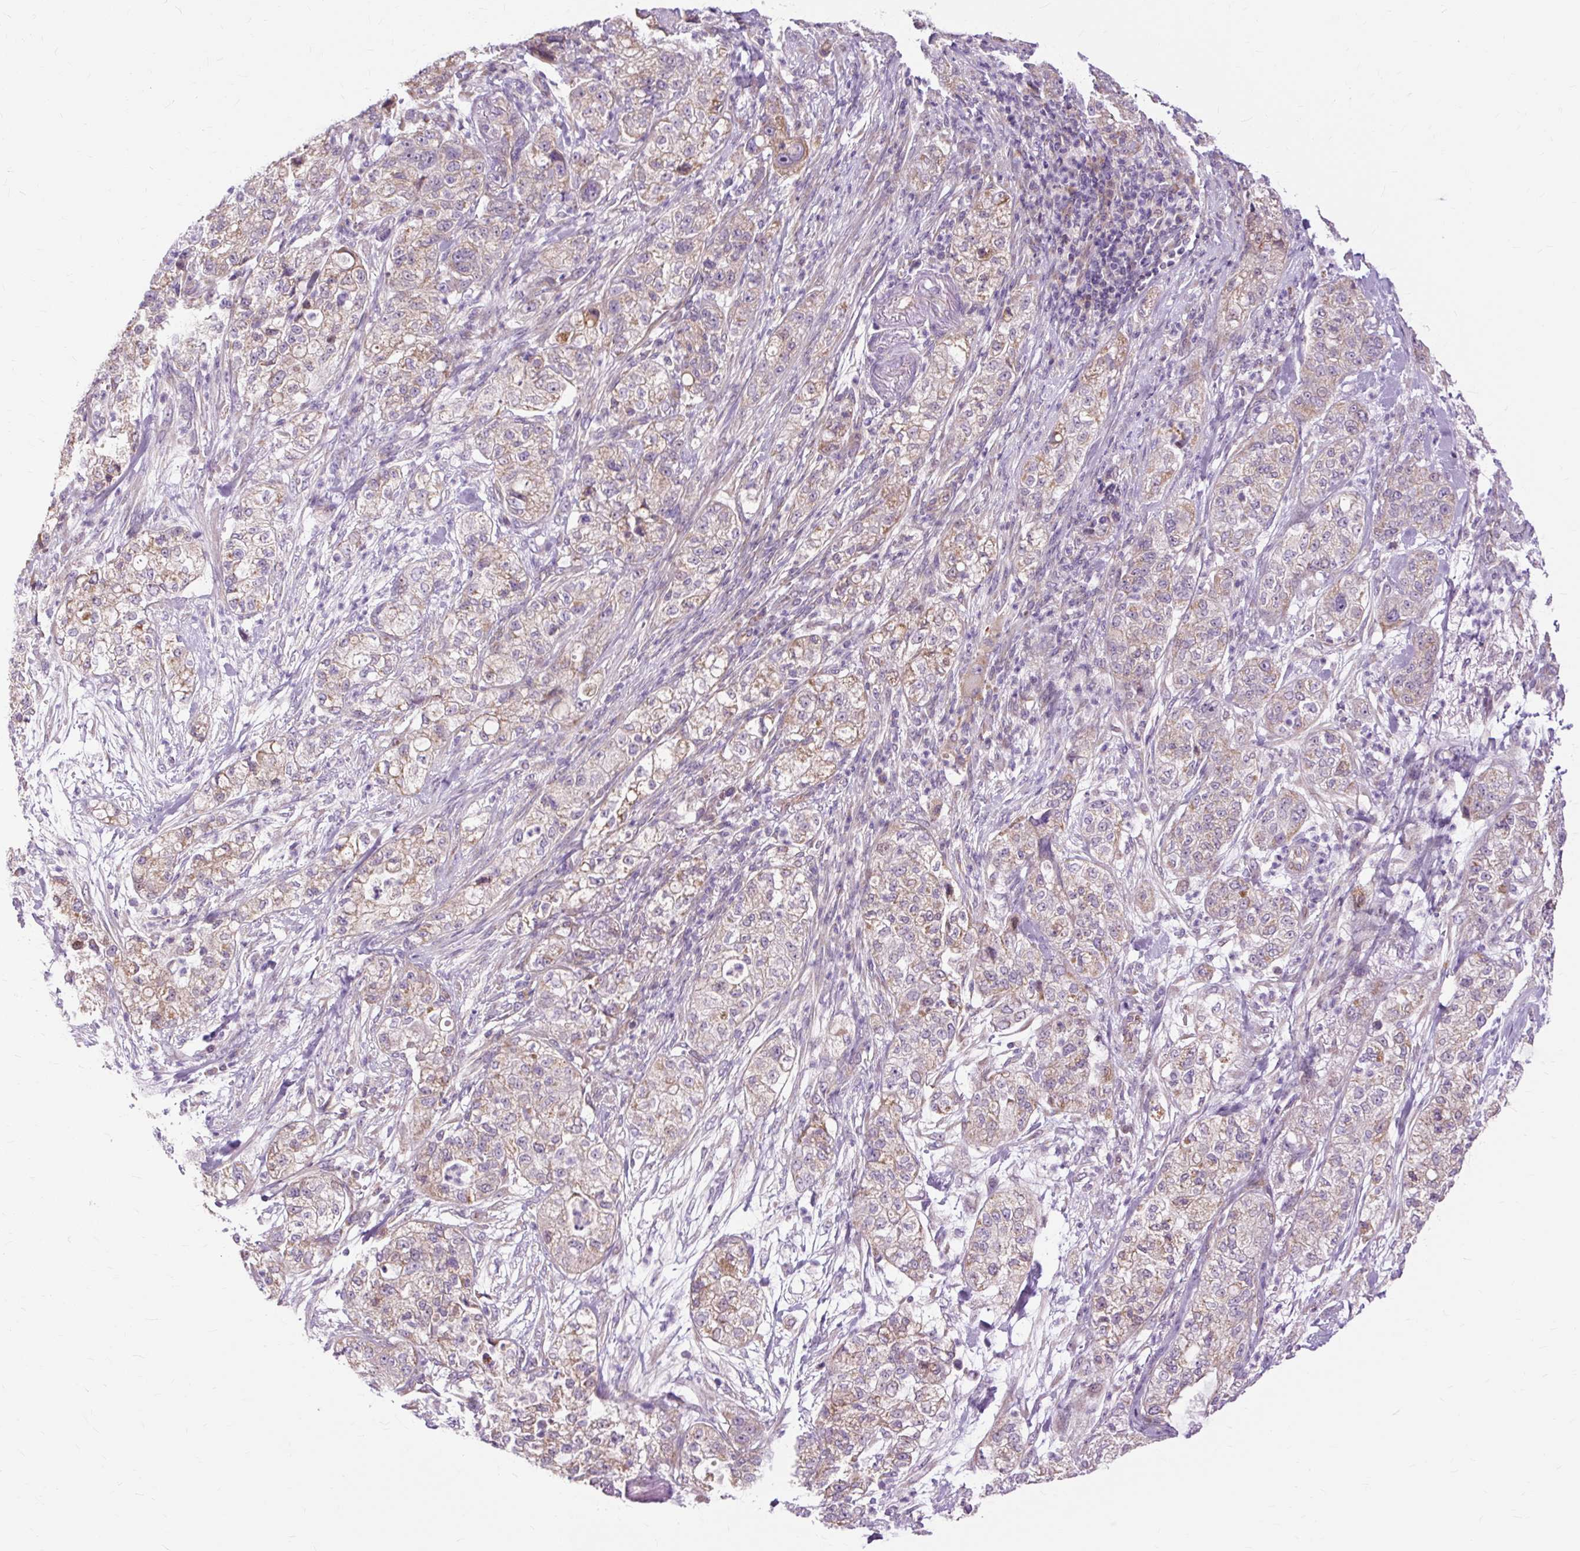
{"staining": {"intensity": "weak", "quantity": ">75%", "location": "cytoplasmic/membranous"}, "tissue": "pancreatic cancer", "cell_type": "Tumor cells", "image_type": "cancer", "snomed": [{"axis": "morphology", "description": "Adenocarcinoma, NOS"}, {"axis": "topography", "description": "Pancreas"}], "caption": "A histopathology image of pancreatic cancer stained for a protein reveals weak cytoplasmic/membranous brown staining in tumor cells. (IHC, brightfield microscopy, high magnification).", "gene": "PDZD2", "patient": {"sex": "female", "age": 78}}